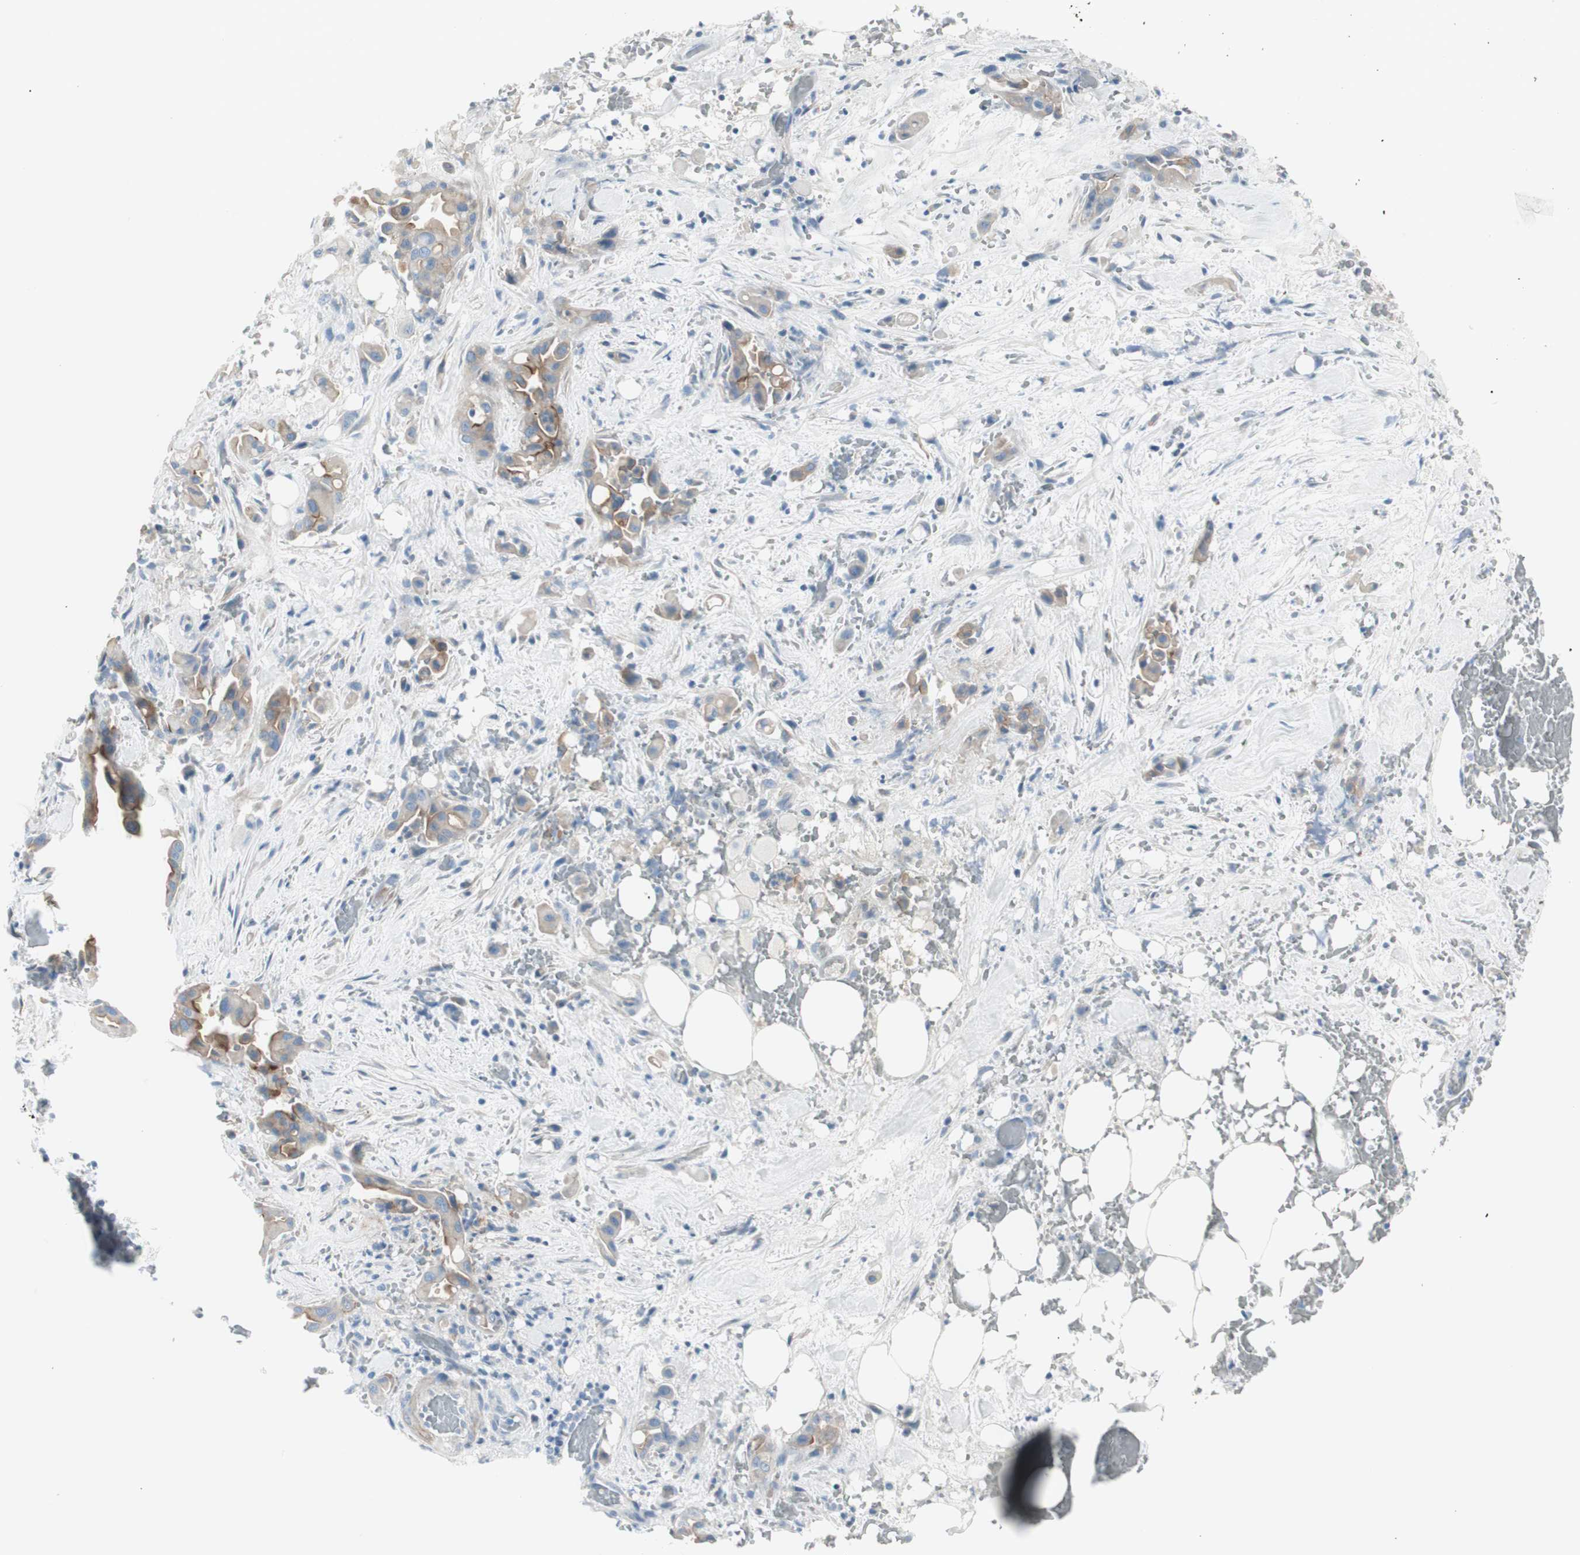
{"staining": {"intensity": "strong", "quantity": "25%-75%", "location": "cytoplasmic/membranous"}, "tissue": "liver cancer", "cell_type": "Tumor cells", "image_type": "cancer", "snomed": [{"axis": "morphology", "description": "Cholangiocarcinoma"}, {"axis": "topography", "description": "Liver"}], "caption": "Strong cytoplasmic/membranous staining for a protein is appreciated in approximately 25%-75% of tumor cells of liver cholangiocarcinoma using IHC.", "gene": "CDHR5", "patient": {"sex": "female", "age": 68}}